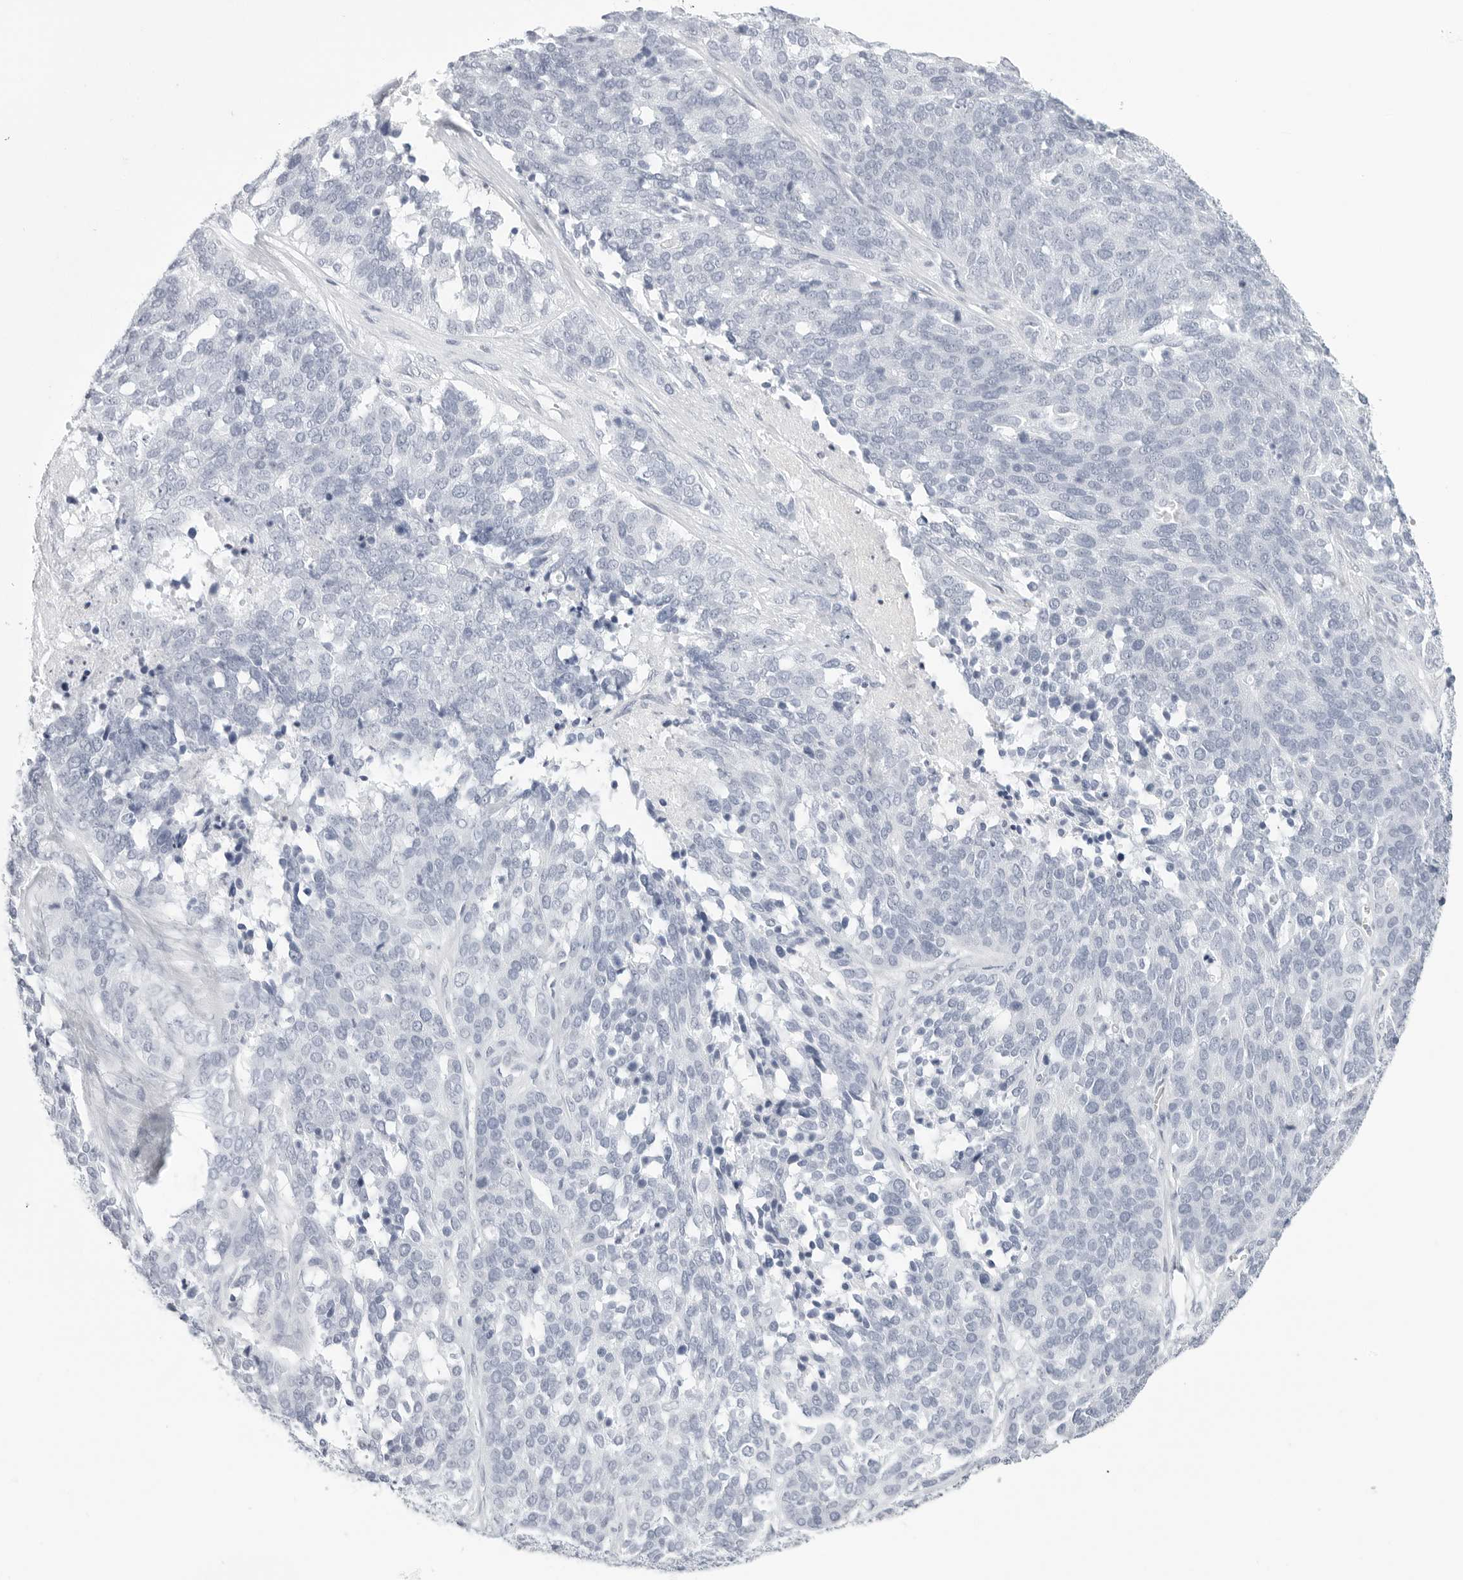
{"staining": {"intensity": "negative", "quantity": "none", "location": "none"}, "tissue": "ovarian cancer", "cell_type": "Tumor cells", "image_type": "cancer", "snomed": [{"axis": "morphology", "description": "Cystadenocarcinoma, serous, NOS"}, {"axis": "topography", "description": "Ovary"}], "caption": "Tumor cells are negative for protein expression in human ovarian cancer (serous cystadenocarcinoma).", "gene": "HMGCS2", "patient": {"sex": "female", "age": 44}}